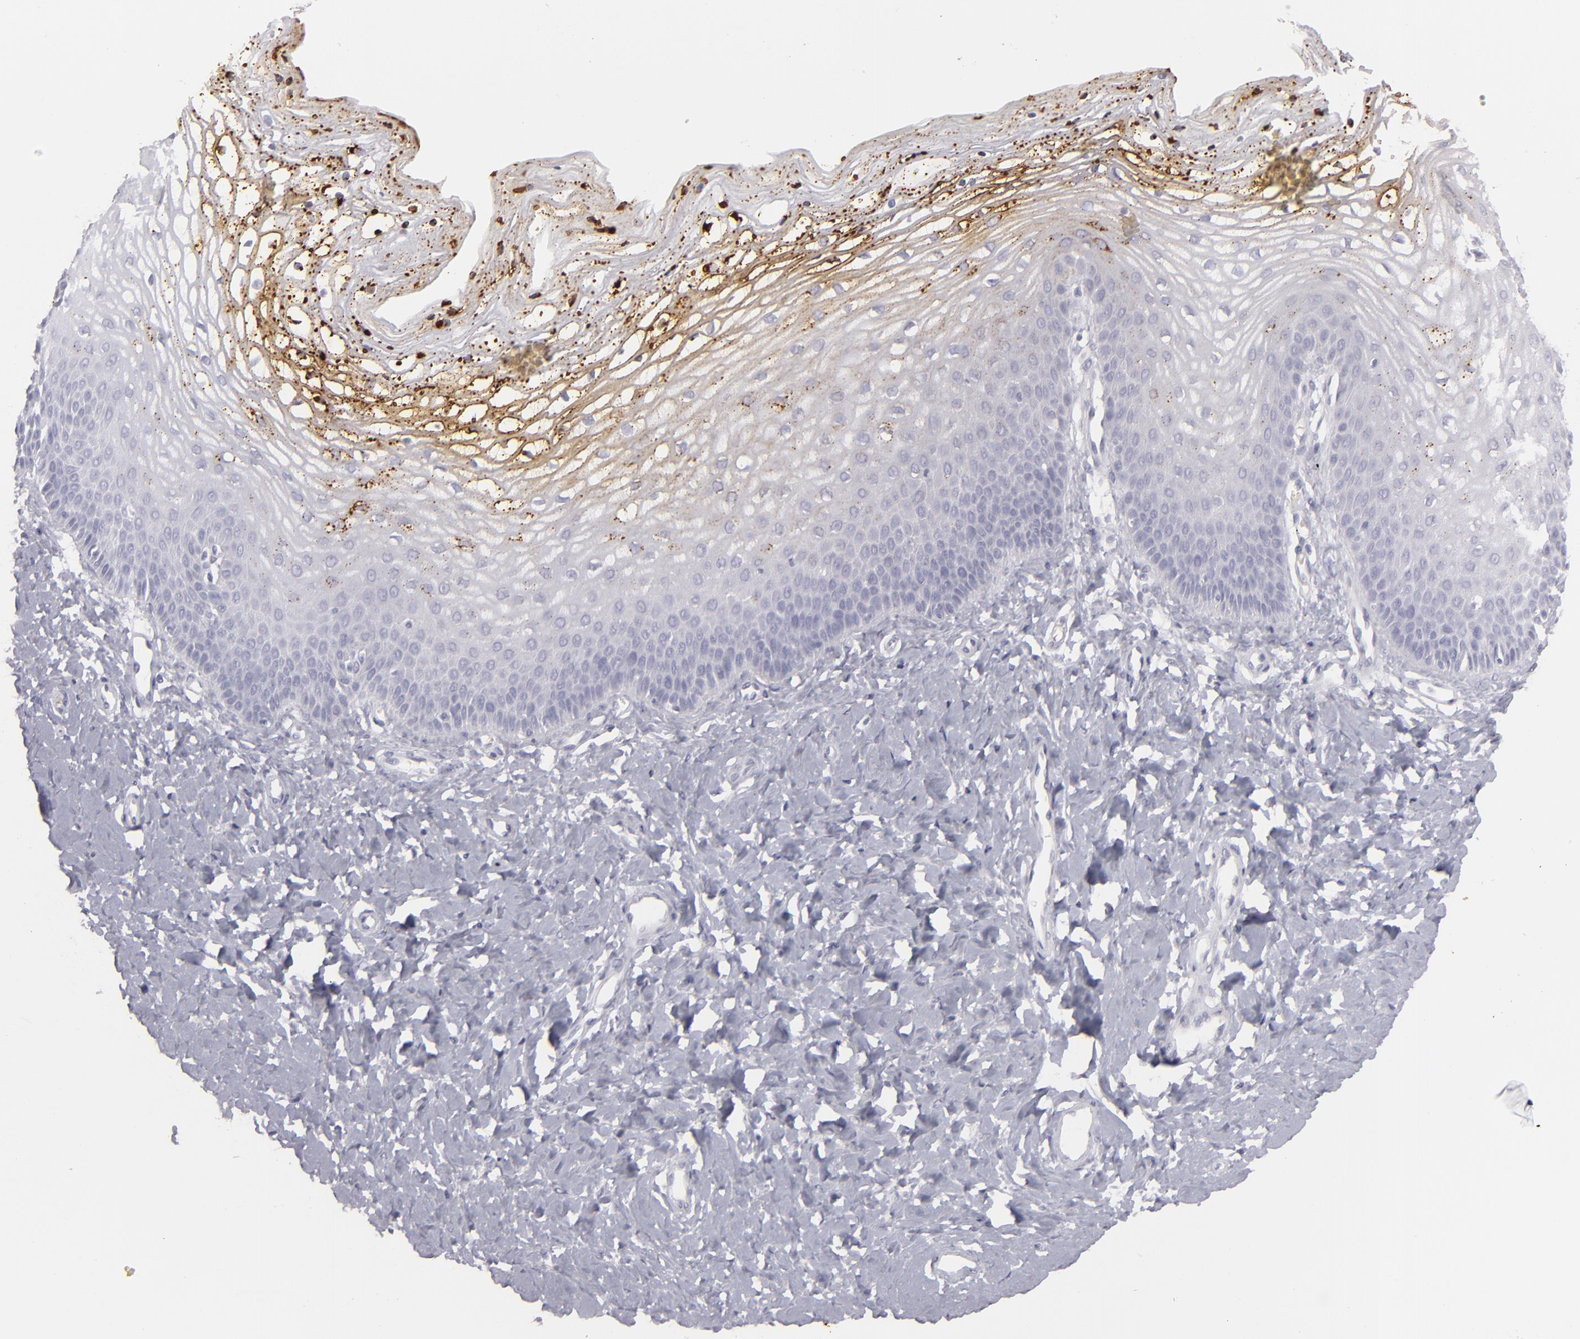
{"staining": {"intensity": "moderate", "quantity": "<25%", "location": "cytoplasmic/membranous,nuclear"}, "tissue": "vagina", "cell_type": "Squamous epithelial cells", "image_type": "normal", "snomed": [{"axis": "morphology", "description": "Normal tissue, NOS"}, {"axis": "topography", "description": "Vagina"}], "caption": "Protein expression analysis of normal vagina displays moderate cytoplasmic/membranous,nuclear expression in about <25% of squamous epithelial cells.", "gene": "FLG", "patient": {"sex": "female", "age": 68}}